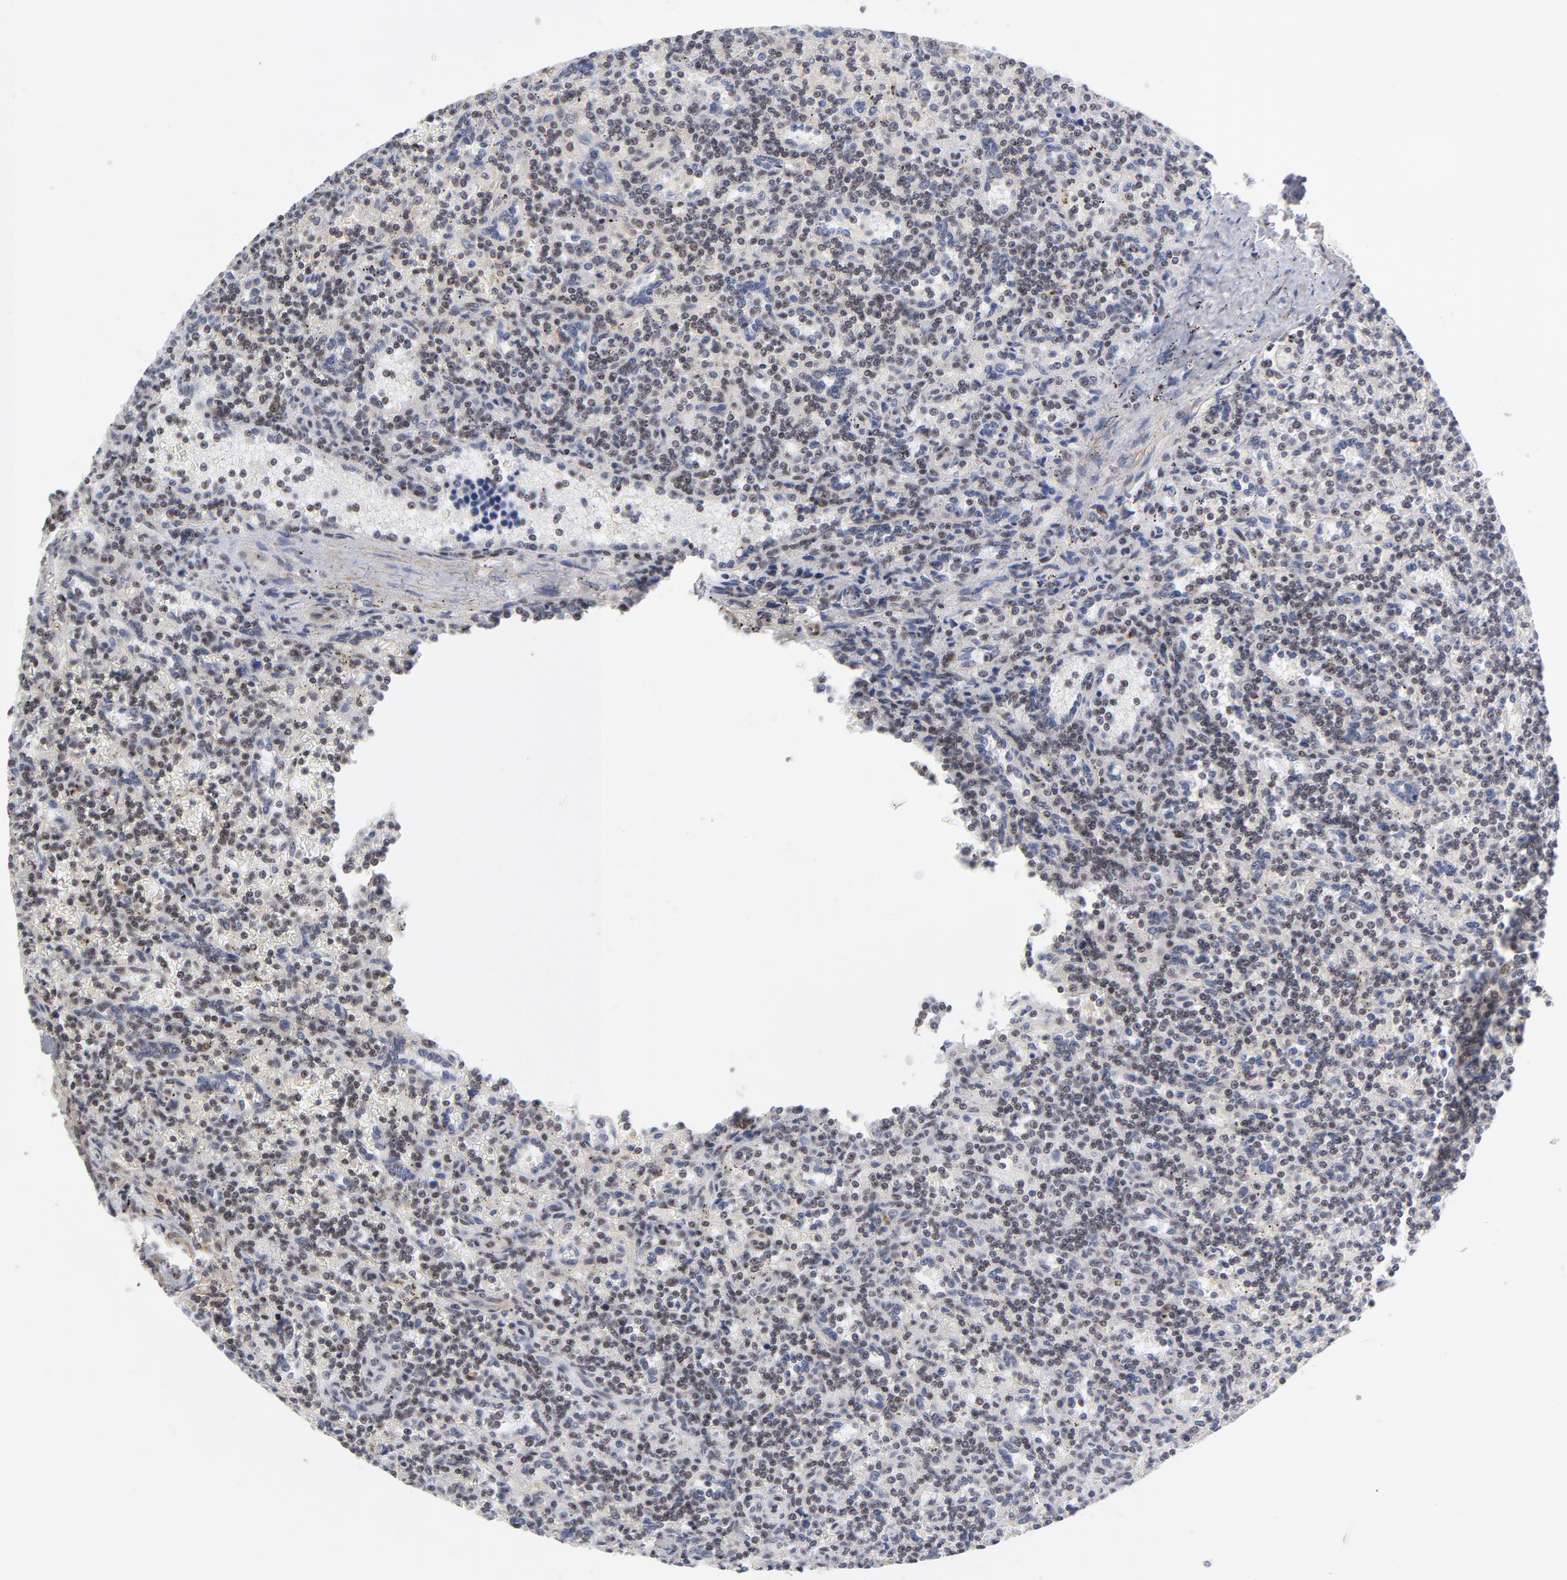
{"staining": {"intensity": "weak", "quantity": "25%-75%", "location": "nuclear"}, "tissue": "lymphoma", "cell_type": "Tumor cells", "image_type": "cancer", "snomed": [{"axis": "morphology", "description": "Malignant lymphoma, non-Hodgkin's type, Low grade"}, {"axis": "topography", "description": "Spleen"}], "caption": "Immunohistochemistry of malignant lymphoma, non-Hodgkin's type (low-grade) displays low levels of weak nuclear expression in approximately 25%-75% of tumor cells.", "gene": "CTCF", "patient": {"sex": "male", "age": 73}}